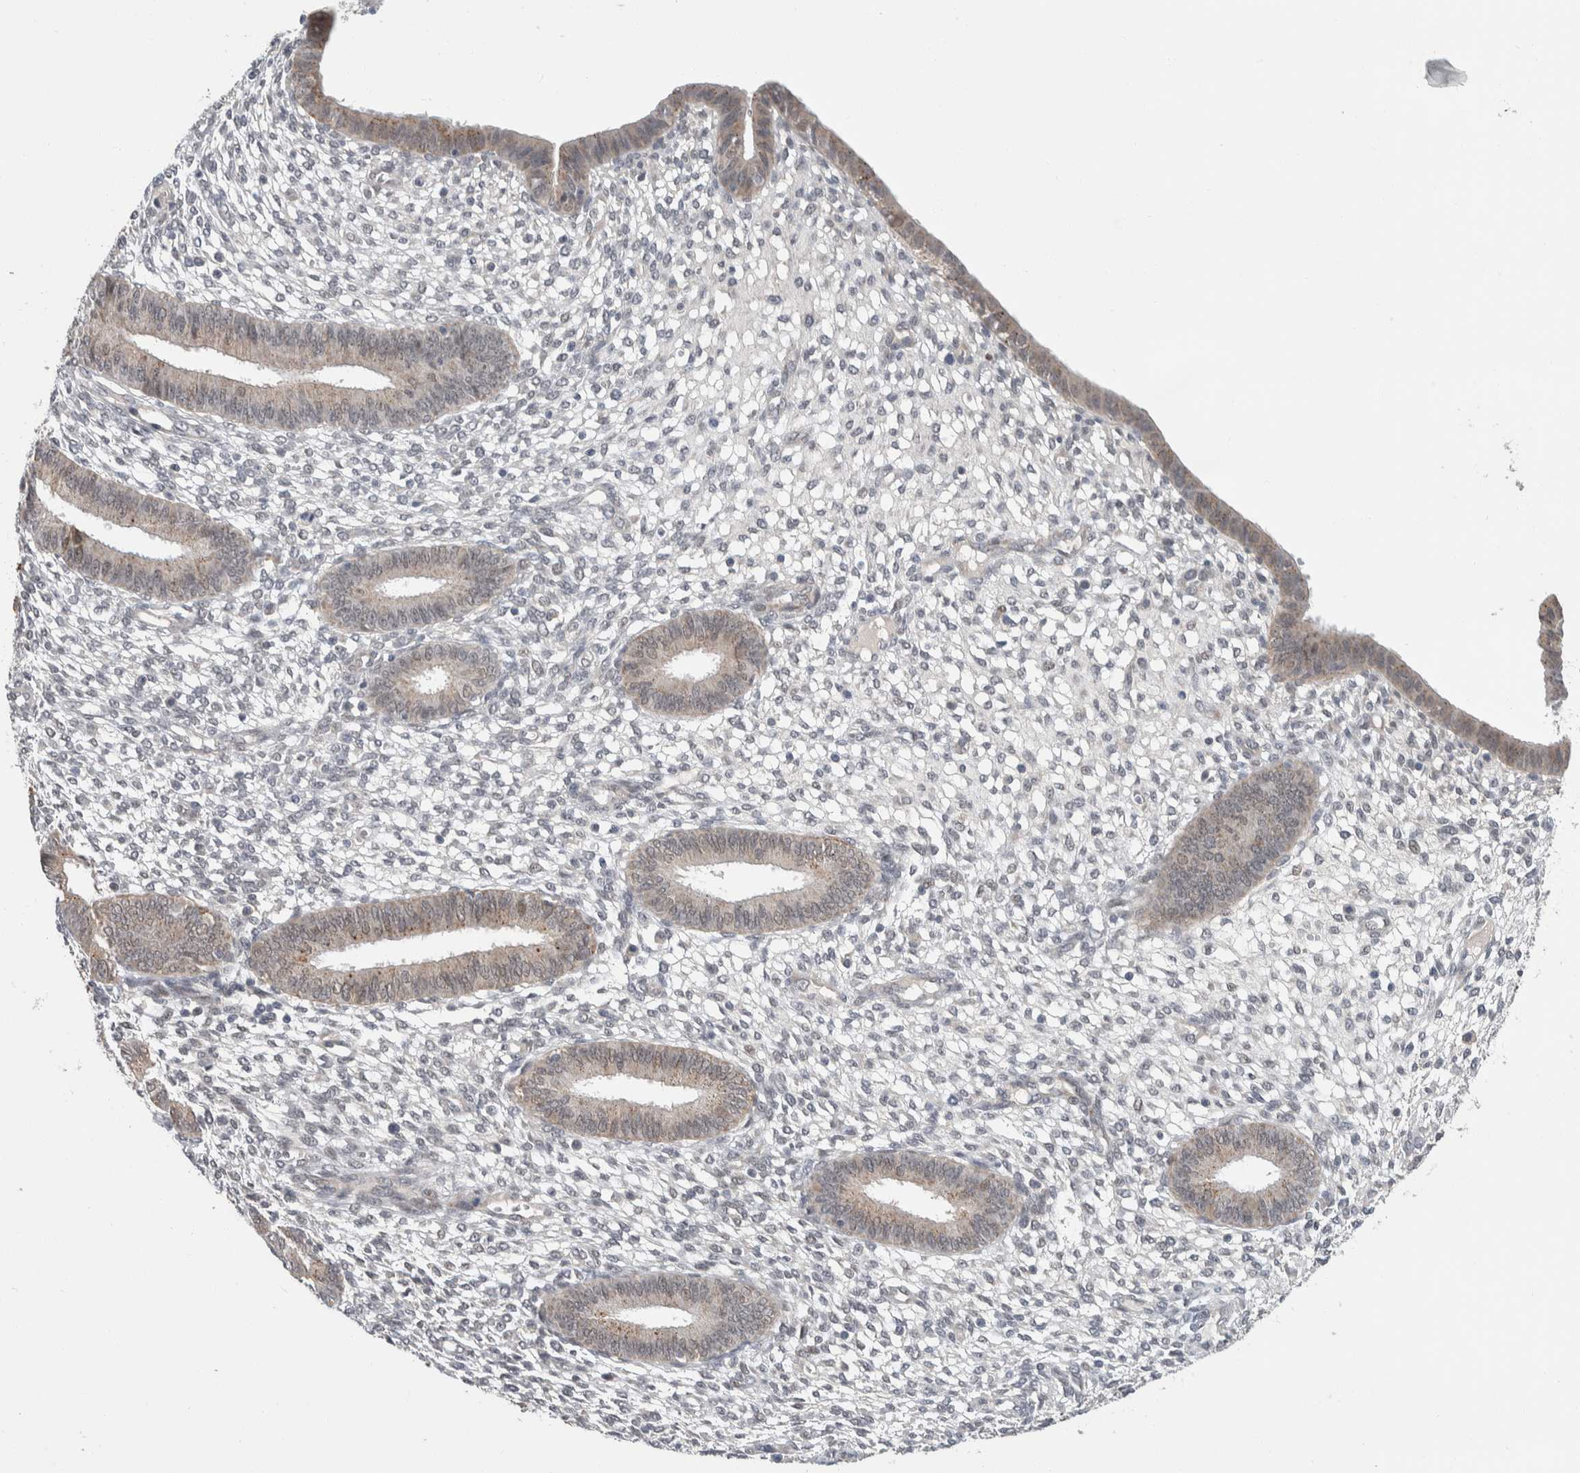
{"staining": {"intensity": "negative", "quantity": "none", "location": "none"}, "tissue": "endometrium", "cell_type": "Cells in endometrial stroma", "image_type": "normal", "snomed": [{"axis": "morphology", "description": "Normal tissue, NOS"}, {"axis": "topography", "description": "Endometrium"}], "caption": "DAB (3,3'-diaminobenzidine) immunohistochemical staining of normal endometrium exhibits no significant staining in cells in endometrial stroma.", "gene": "SHPK", "patient": {"sex": "female", "age": 46}}